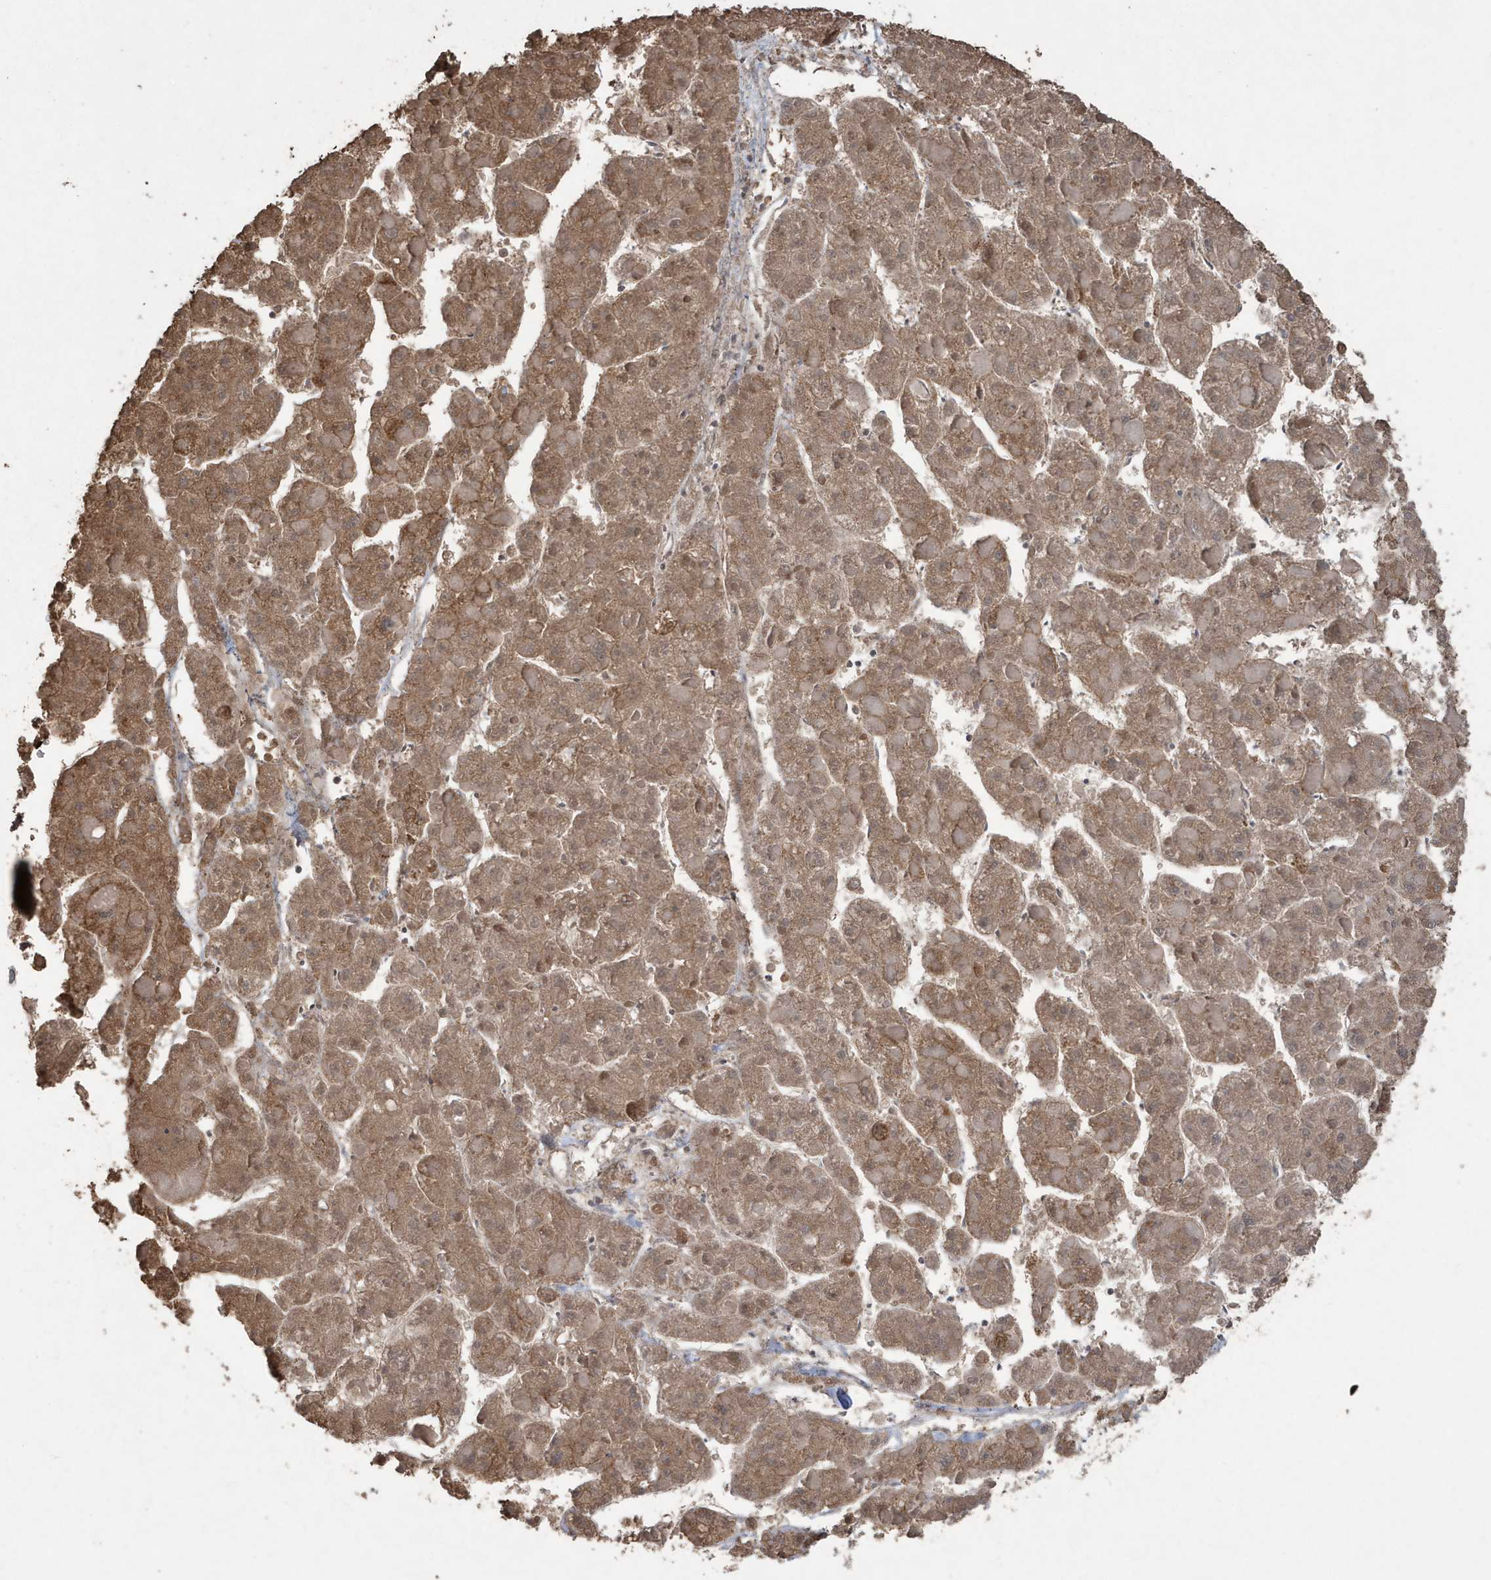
{"staining": {"intensity": "moderate", "quantity": ">75%", "location": "cytoplasmic/membranous"}, "tissue": "liver cancer", "cell_type": "Tumor cells", "image_type": "cancer", "snomed": [{"axis": "morphology", "description": "Carcinoma, Hepatocellular, NOS"}, {"axis": "topography", "description": "Liver"}], "caption": "A medium amount of moderate cytoplasmic/membranous staining is appreciated in about >75% of tumor cells in liver cancer tissue. (Brightfield microscopy of DAB IHC at high magnification).", "gene": "PAXBP1", "patient": {"sex": "female", "age": 73}}